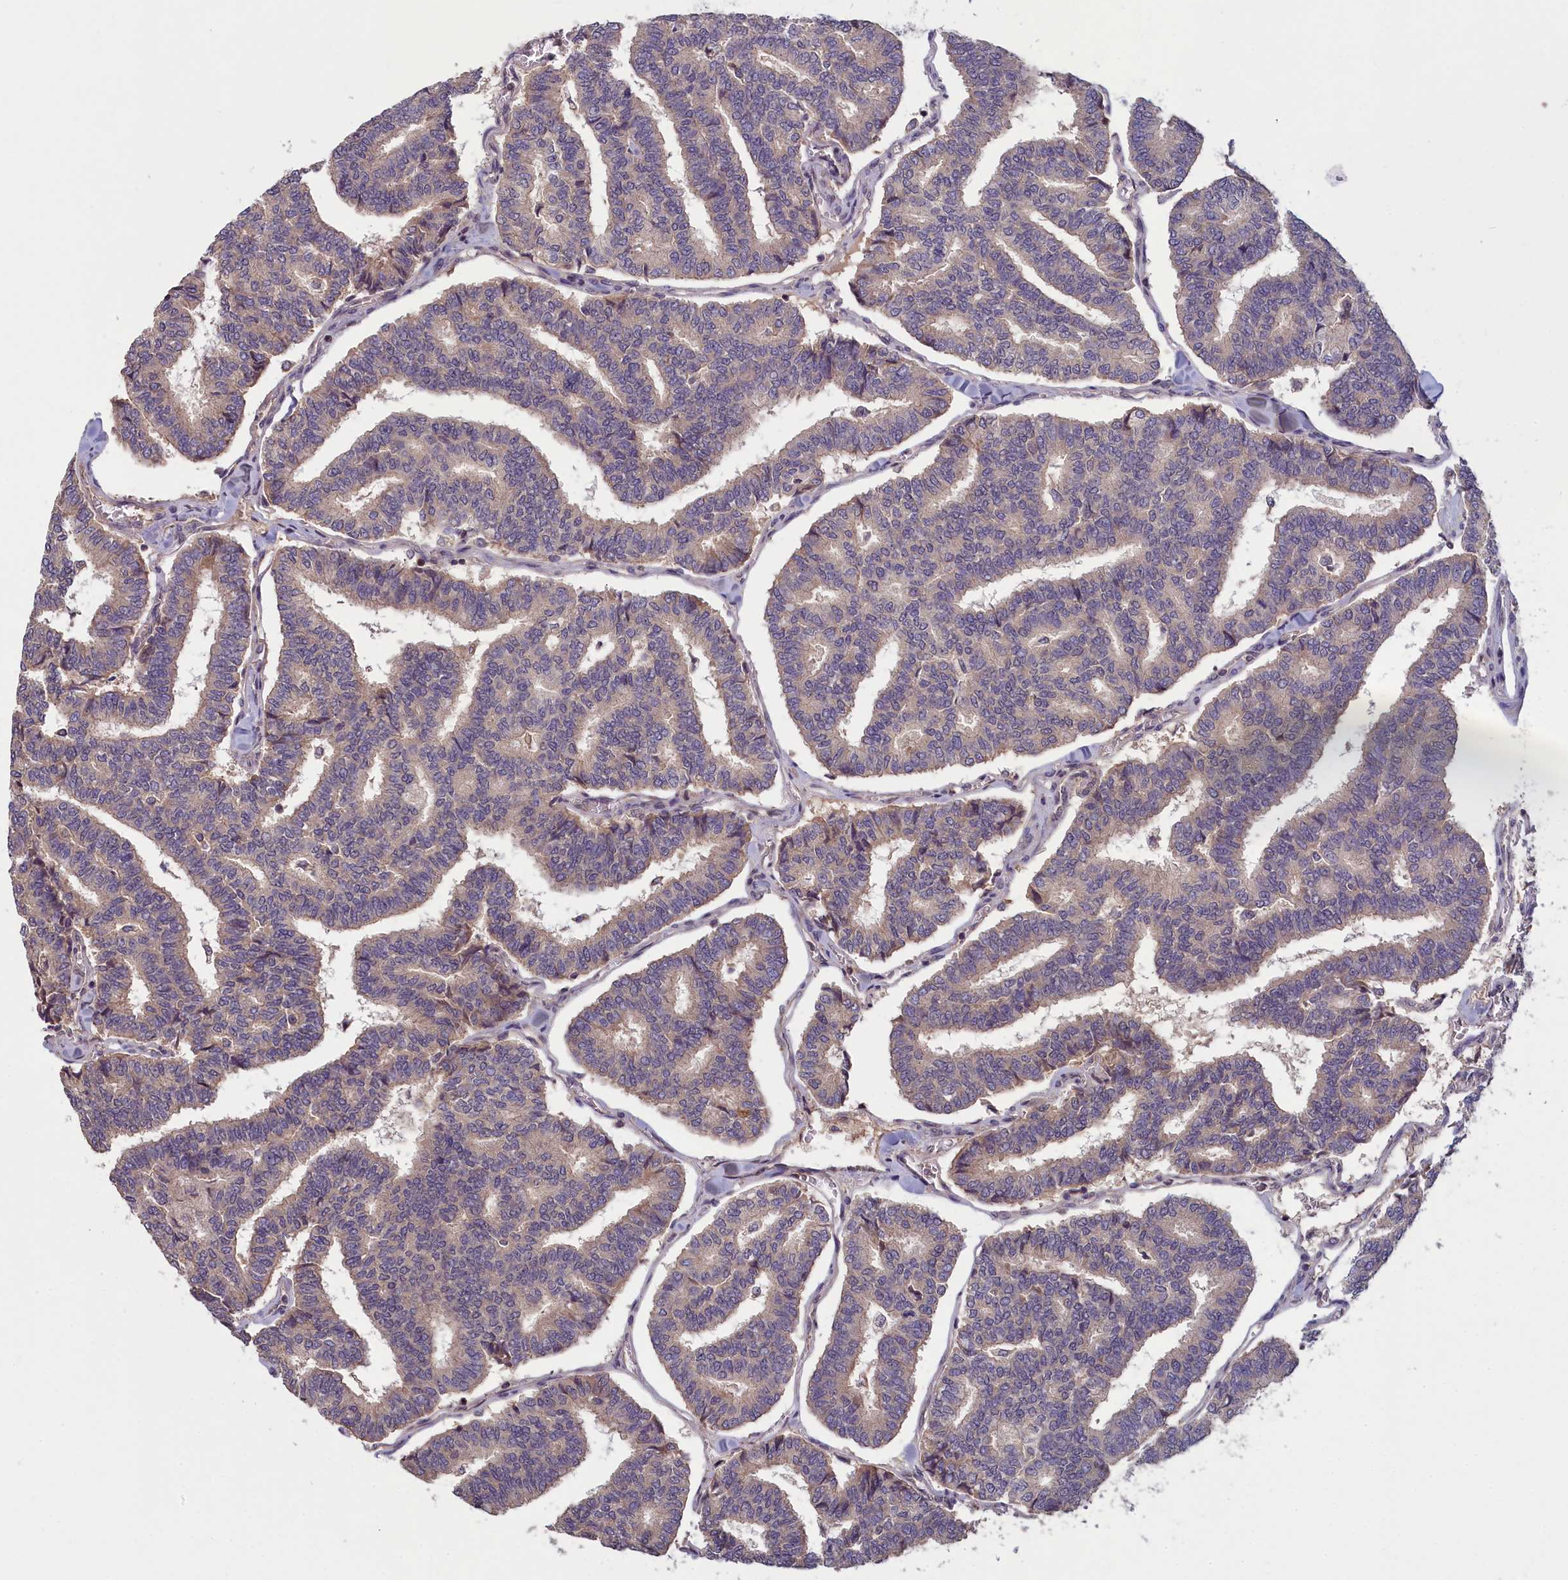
{"staining": {"intensity": "negative", "quantity": "none", "location": "none"}, "tissue": "thyroid cancer", "cell_type": "Tumor cells", "image_type": "cancer", "snomed": [{"axis": "morphology", "description": "Papillary adenocarcinoma, NOS"}, {"axis": "topography", "description": "Thyroid gland"}], "caption": "Immunohistochemical staining of papillary adenocarcinoma (thyroid) displays no significant staining in tumor cells.", "gene": "NUDT6", "patient": {"sex": "female", "age": 35}}